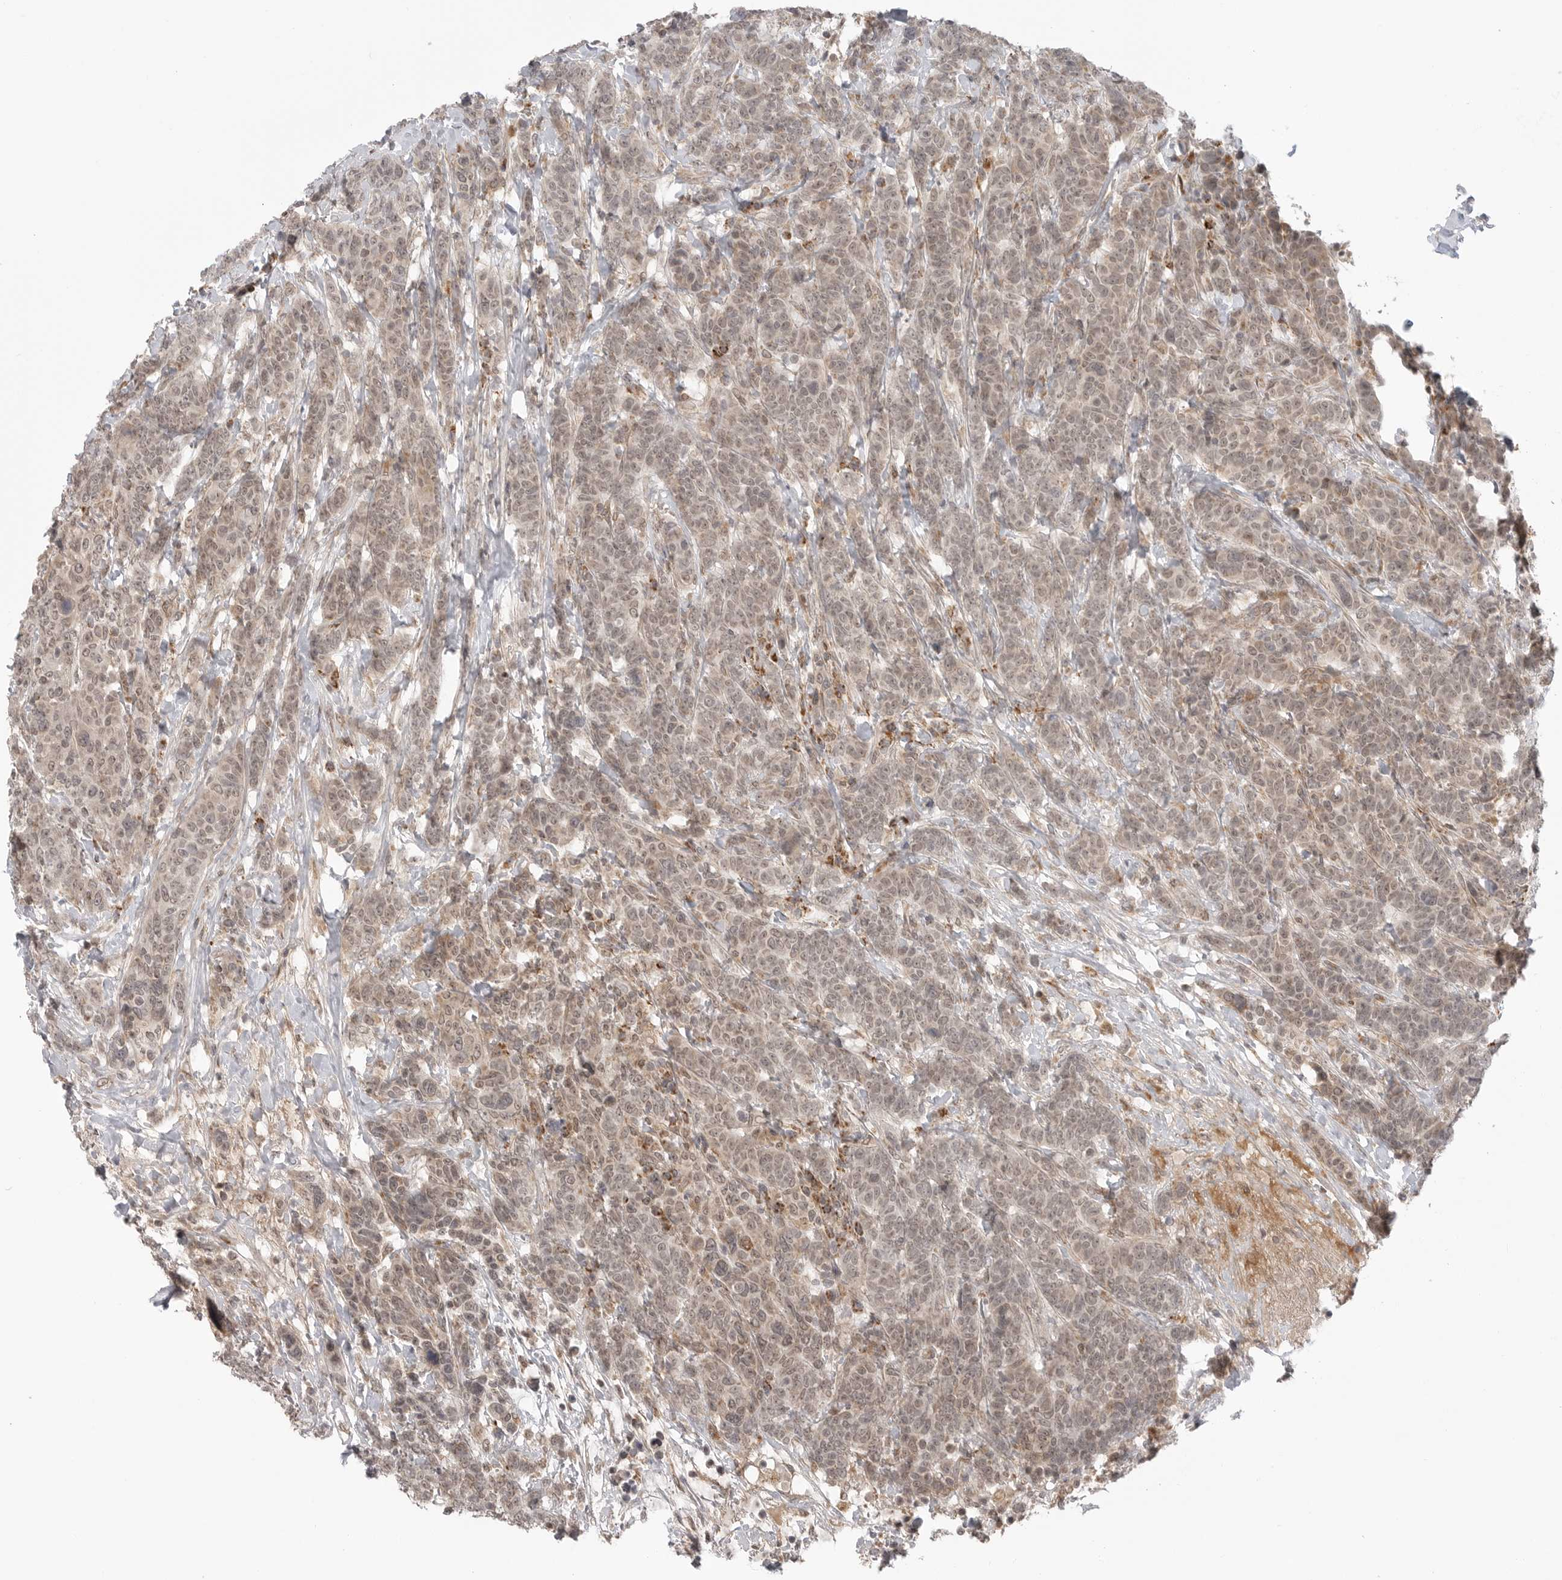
{"staining": {"intensity": "weak", "quantity": ">75%", "location": "cytoplasmic/membranous,nuclear"}, "tissue": "breast cancer", "cell_type": "Tumor cells", "image_type": "cancer", "snomed": [{"axis": "morphology", "description": "Duct carcinoma"}, {"axis": "topography", "description": "Breast"}], "caption": "Brown immunohistochemical staining in human breast cancer shows weak cytoplasmic/membranous and nuclear positivity in approximately >75% of tumor cells.", "gene": "KALRN", "patient": {"sex": "female", "age": 37}}